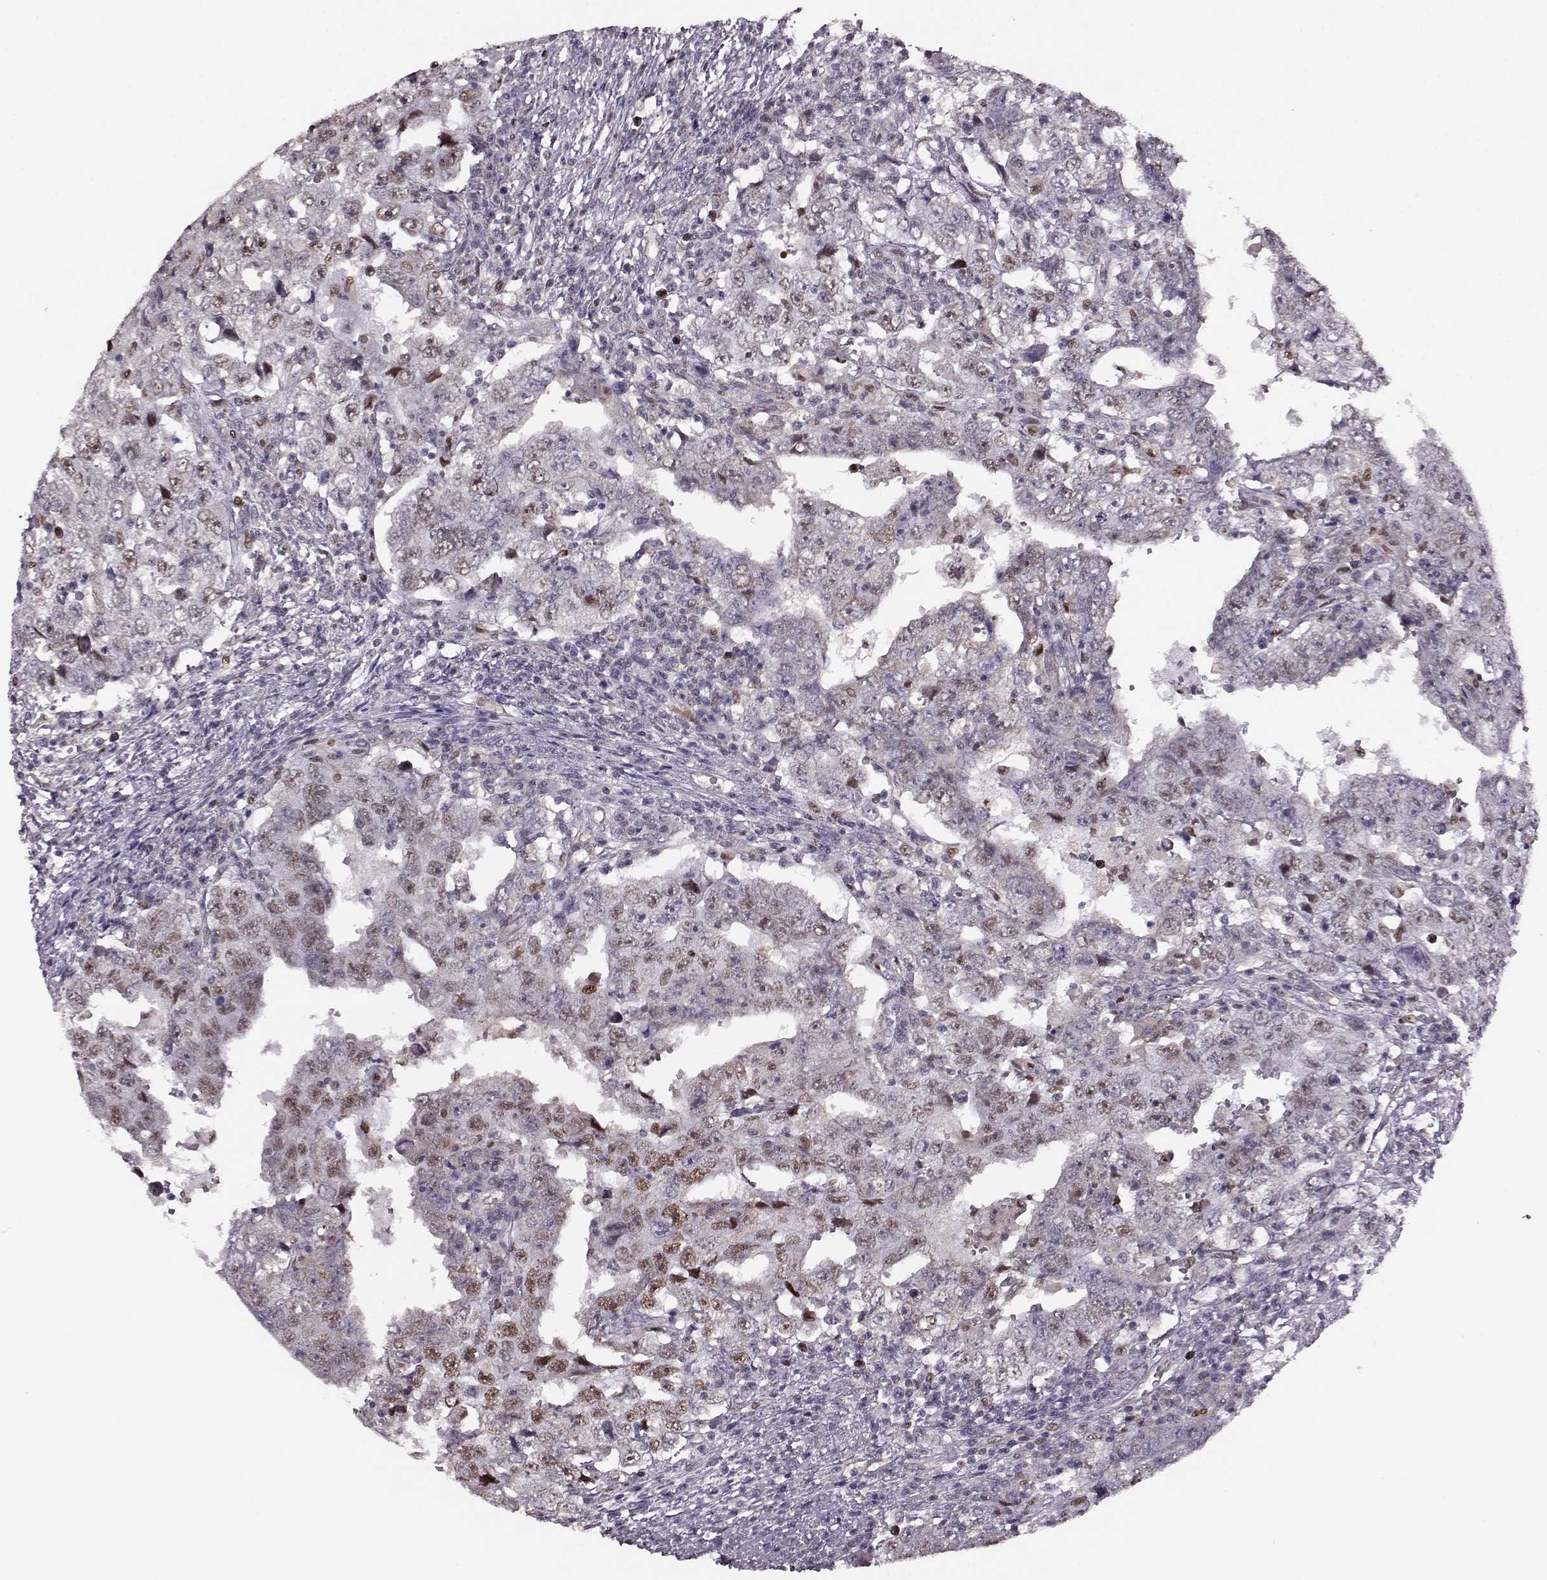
{"staining": {"intensity": "moderate", "quantity": "<25%", "location": "nuclear"}, "tissue": "testis cancer", "cell_type": "Tumor cells", "image_type": "cancer", "snomed": [{"axis": "morphology", "description": "Carcinoma, Embryonal, NOS"}, {"axis": "topography", "description": "Testis"}], "caption": "Immunohistochemical staining of testis cancer displays low levels of moderate nuclear positivity in about <25% of tumor cells.", "gene": "KLF6", "patient": {"sex": "male", "age": 26}}